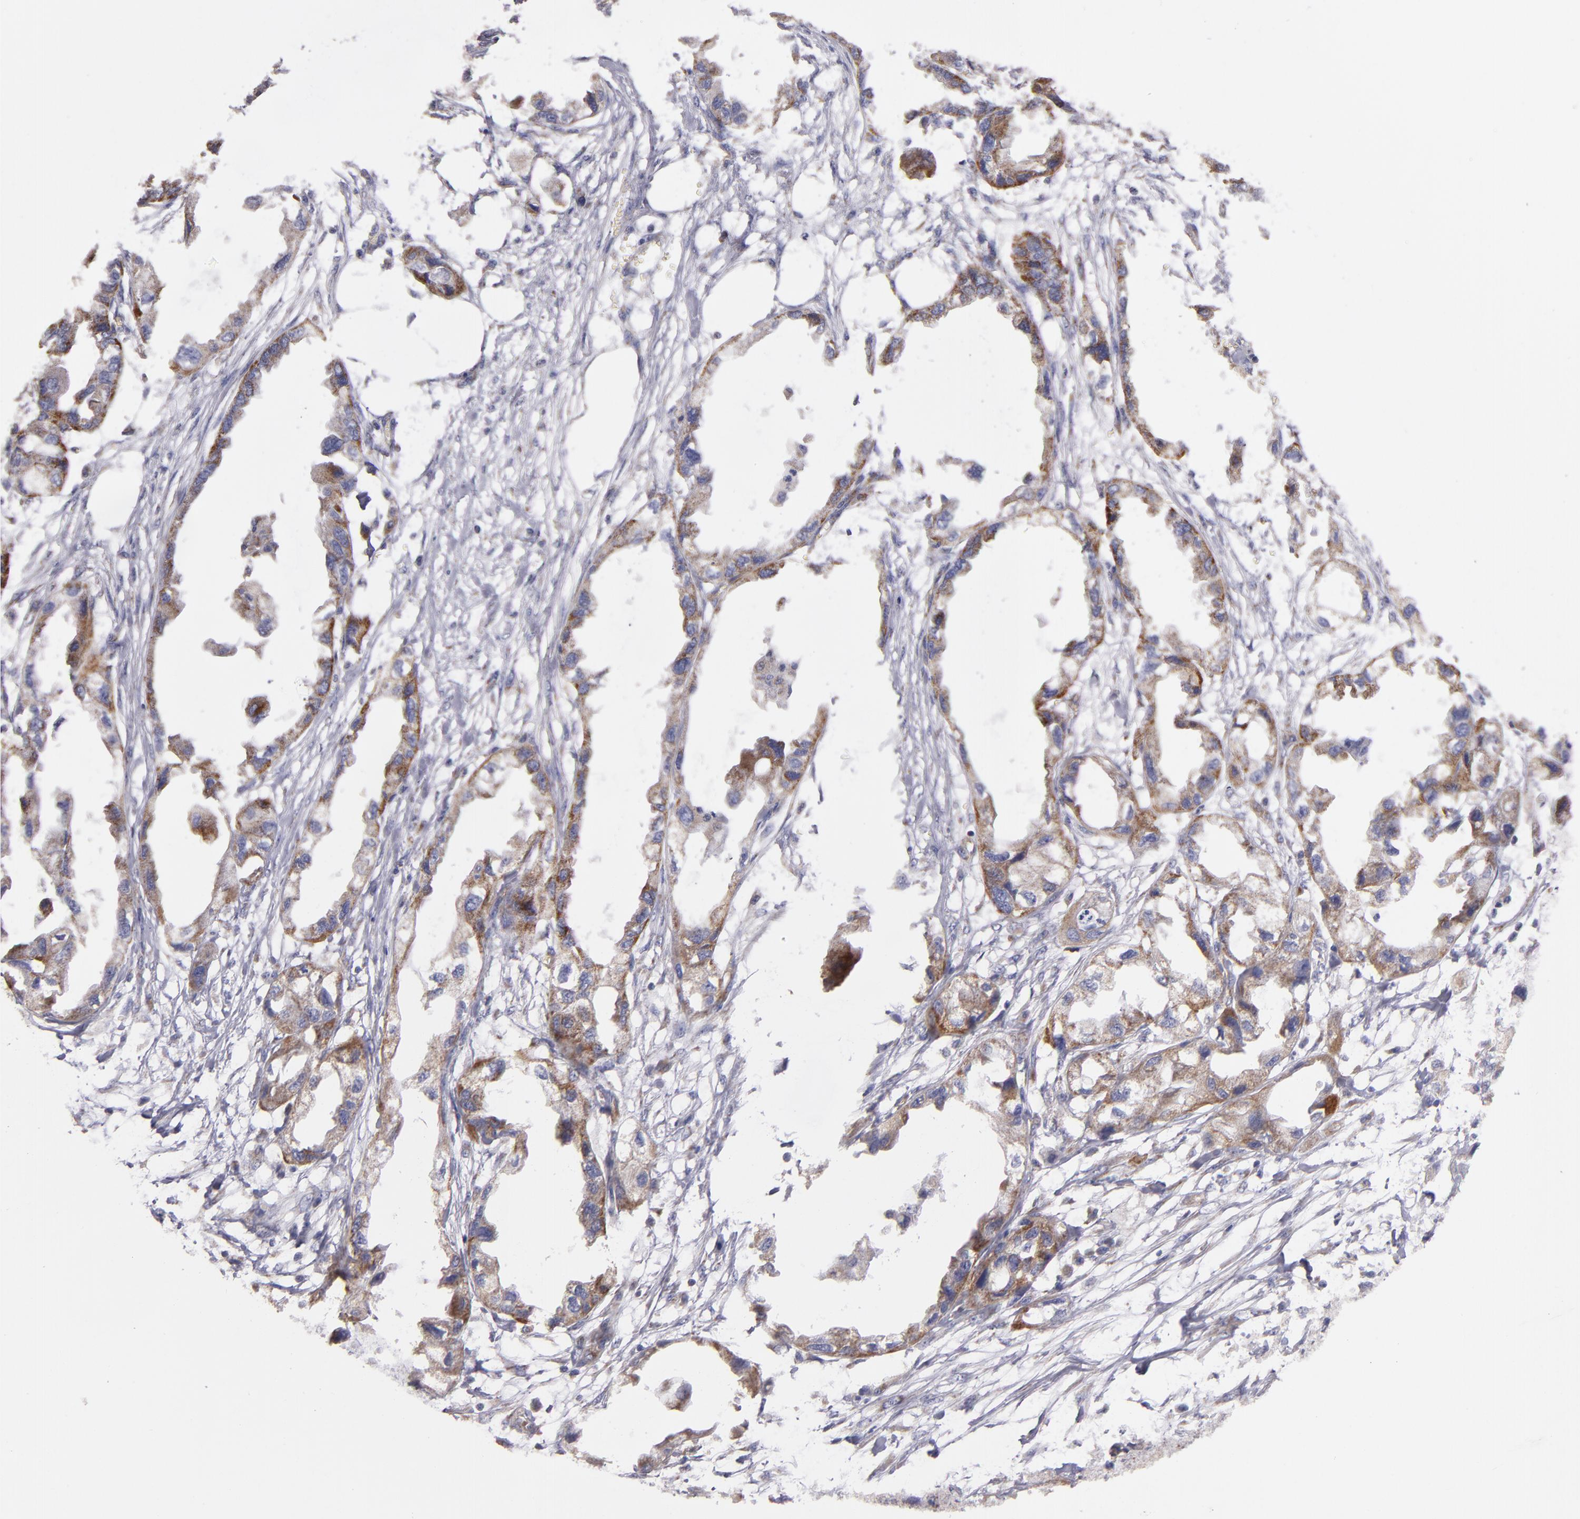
{"staining": {"intensity": "moderate", "quantity": ">75%", "location": "cytoplasmic/membranous"}, "tissue": "endometrial cancer", "cell_type": "Tumor cells", "image_type": "cancer", "snomed": [{"axis": "morphology", "description": "Adenocarcinoma, NOS"}, {"axis": "topography", "description": "Endometrium"}], "caption": "IHC photomicrograph of neoplastic tissue: adenocarcinoma (endometrial) stained using immunohistochemistry (IHC) exhibits medium levels of moderate protein expression localized specifically in the cytoplasmic/membranous of tumor cells, appearing as a cytoplasmic/membranous brown color.", "gene": "CLTA", "patient": {"sex": "female", "age": 67}}